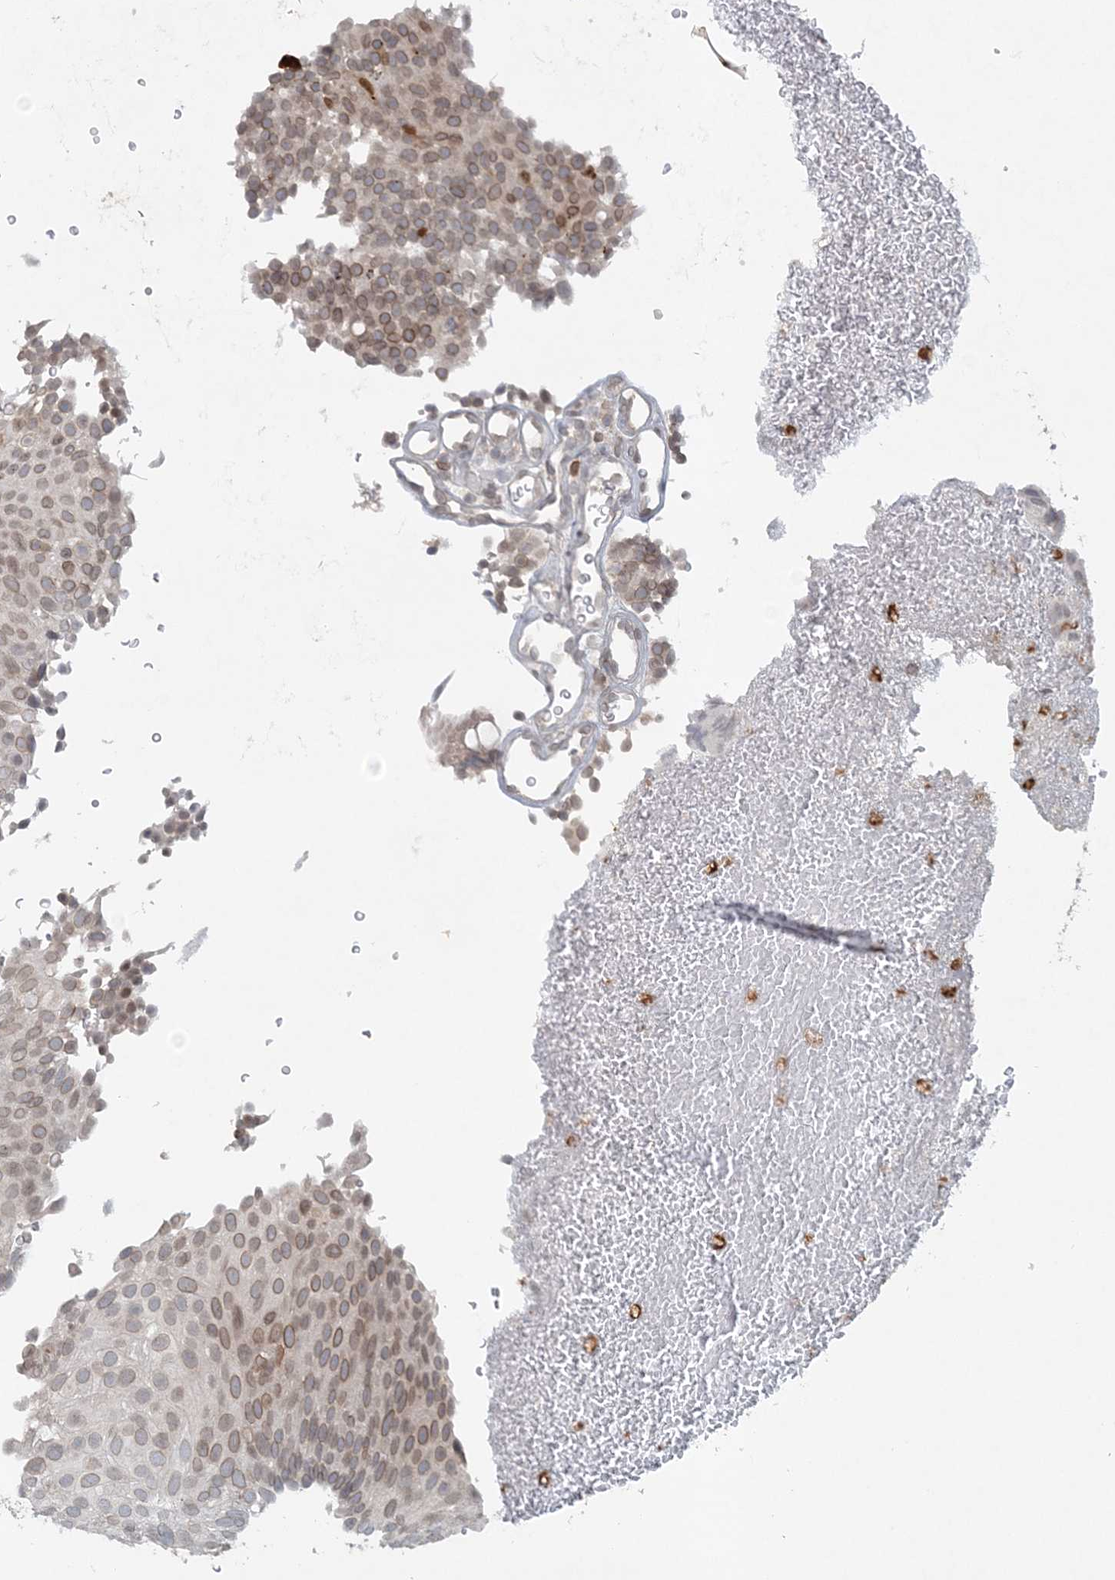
{"staining": {"intensity": "moderate", "quantity": ">75%", "location": "cytoplasmic/membranous,nuclear"}, "tissue": "urothelial cancer", "cell_type": "Tumor cells", "image_type": "cancer", "snomed": [{"axis": "morphology", "description": "Urothelial carcinoma, Low grade"}, {"axis": "topography", "description": "Urinary bladder"}], "caption": "IHC (DAB) staining of urothelial cancer displays moderate cytoplasmic/membranous and nuclear protein positivity in approximately >75% of tumor cells.", "gene": "NUP54", "patient": {"sex": "male", "age": 78}}